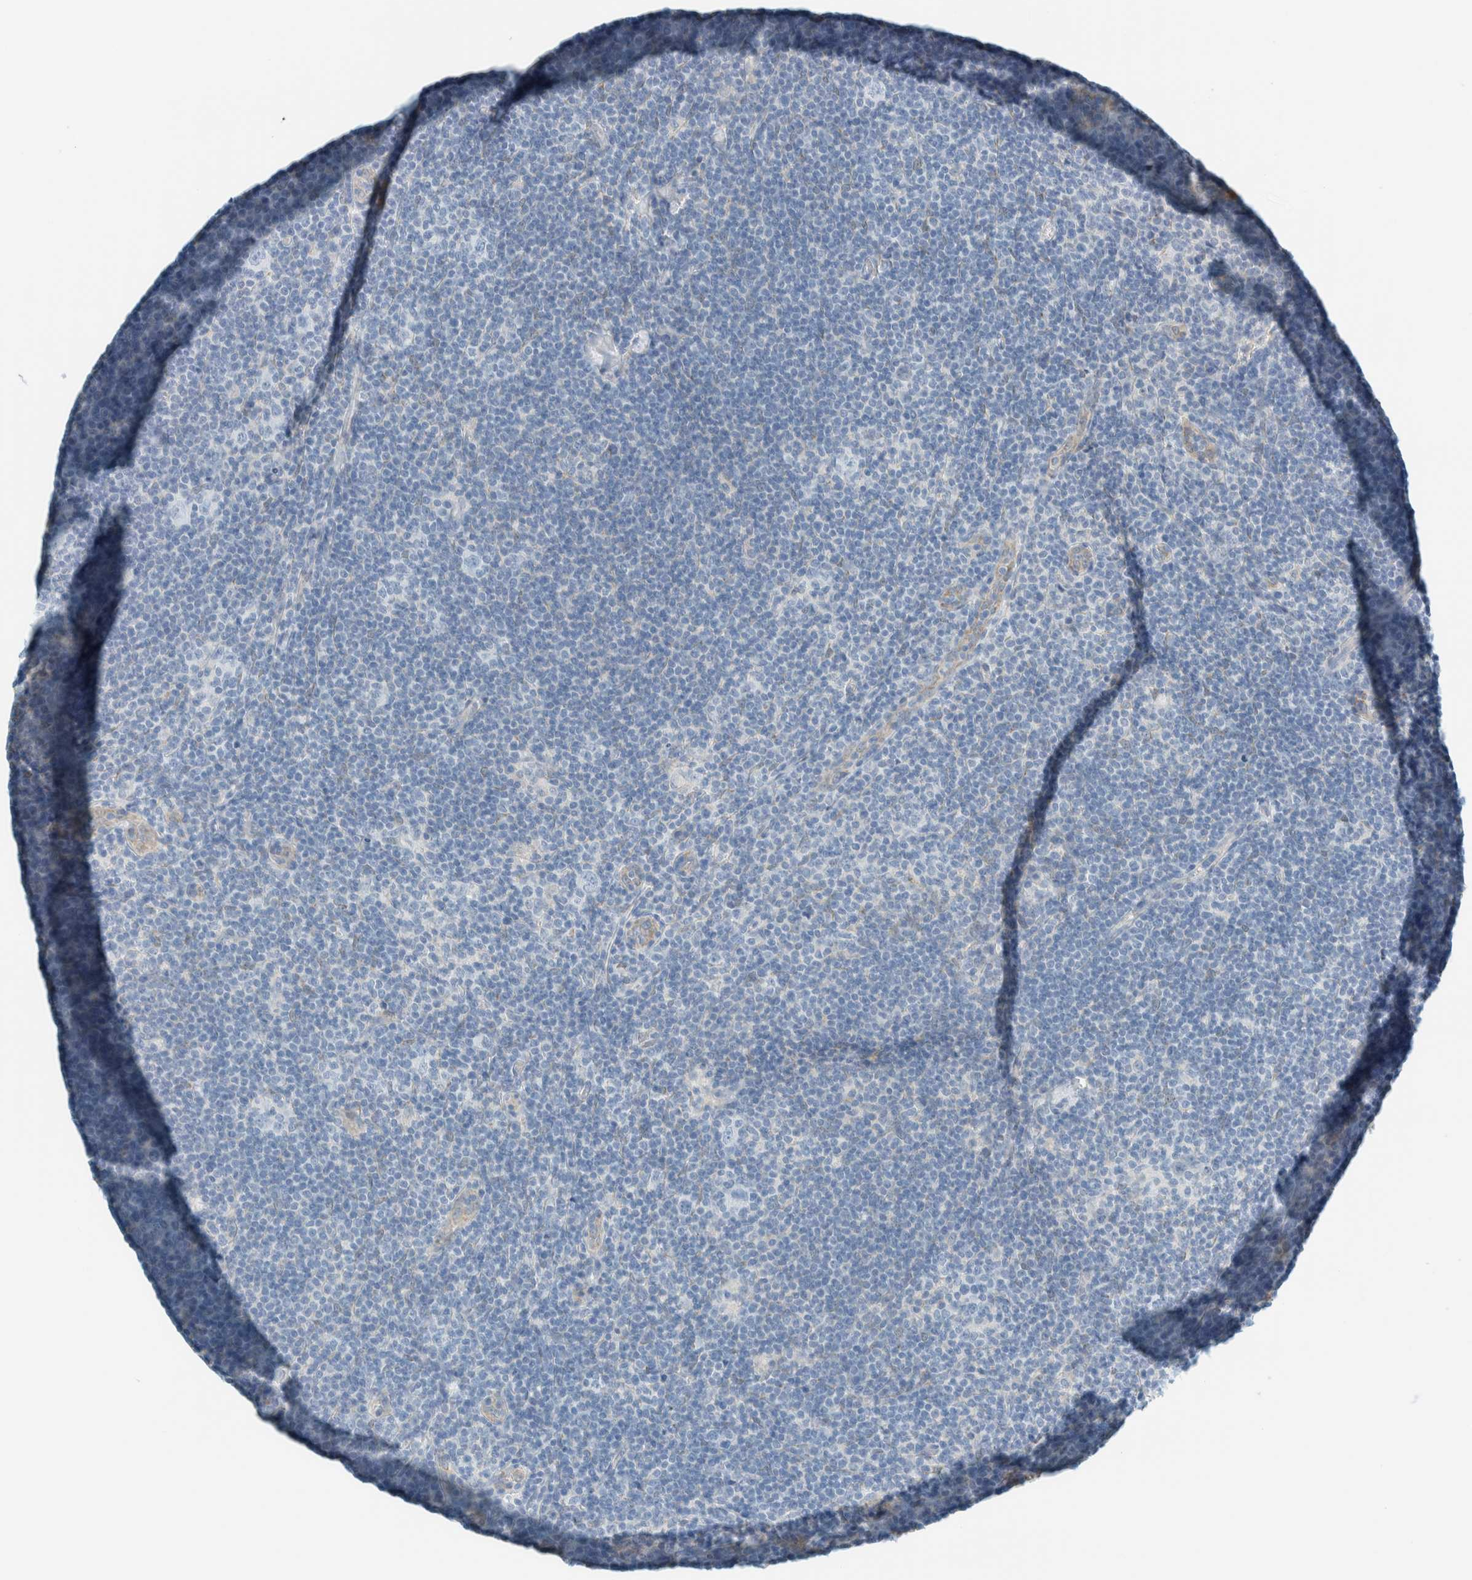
{"staining": {"intensity": "negative", "quantity": "none", "location": "none"}, "tissue": "lymphoma", "cell_type": "Tumor cells", "image_type": "cancer", "snomed": [{"axis": "morphology", "description": "Hodgkin's disease, NOS"}, {"axis": "topography", "description": "Lymph node"}], "caption": "DAB (3,3'-diaminobenzidine) immunohistochemical staining of Hodgkin's disease demonstrates no significant positivity in tumor cells.", "gene": "ALDH7A1", "patient": {"sex": "female", "age": 57}}